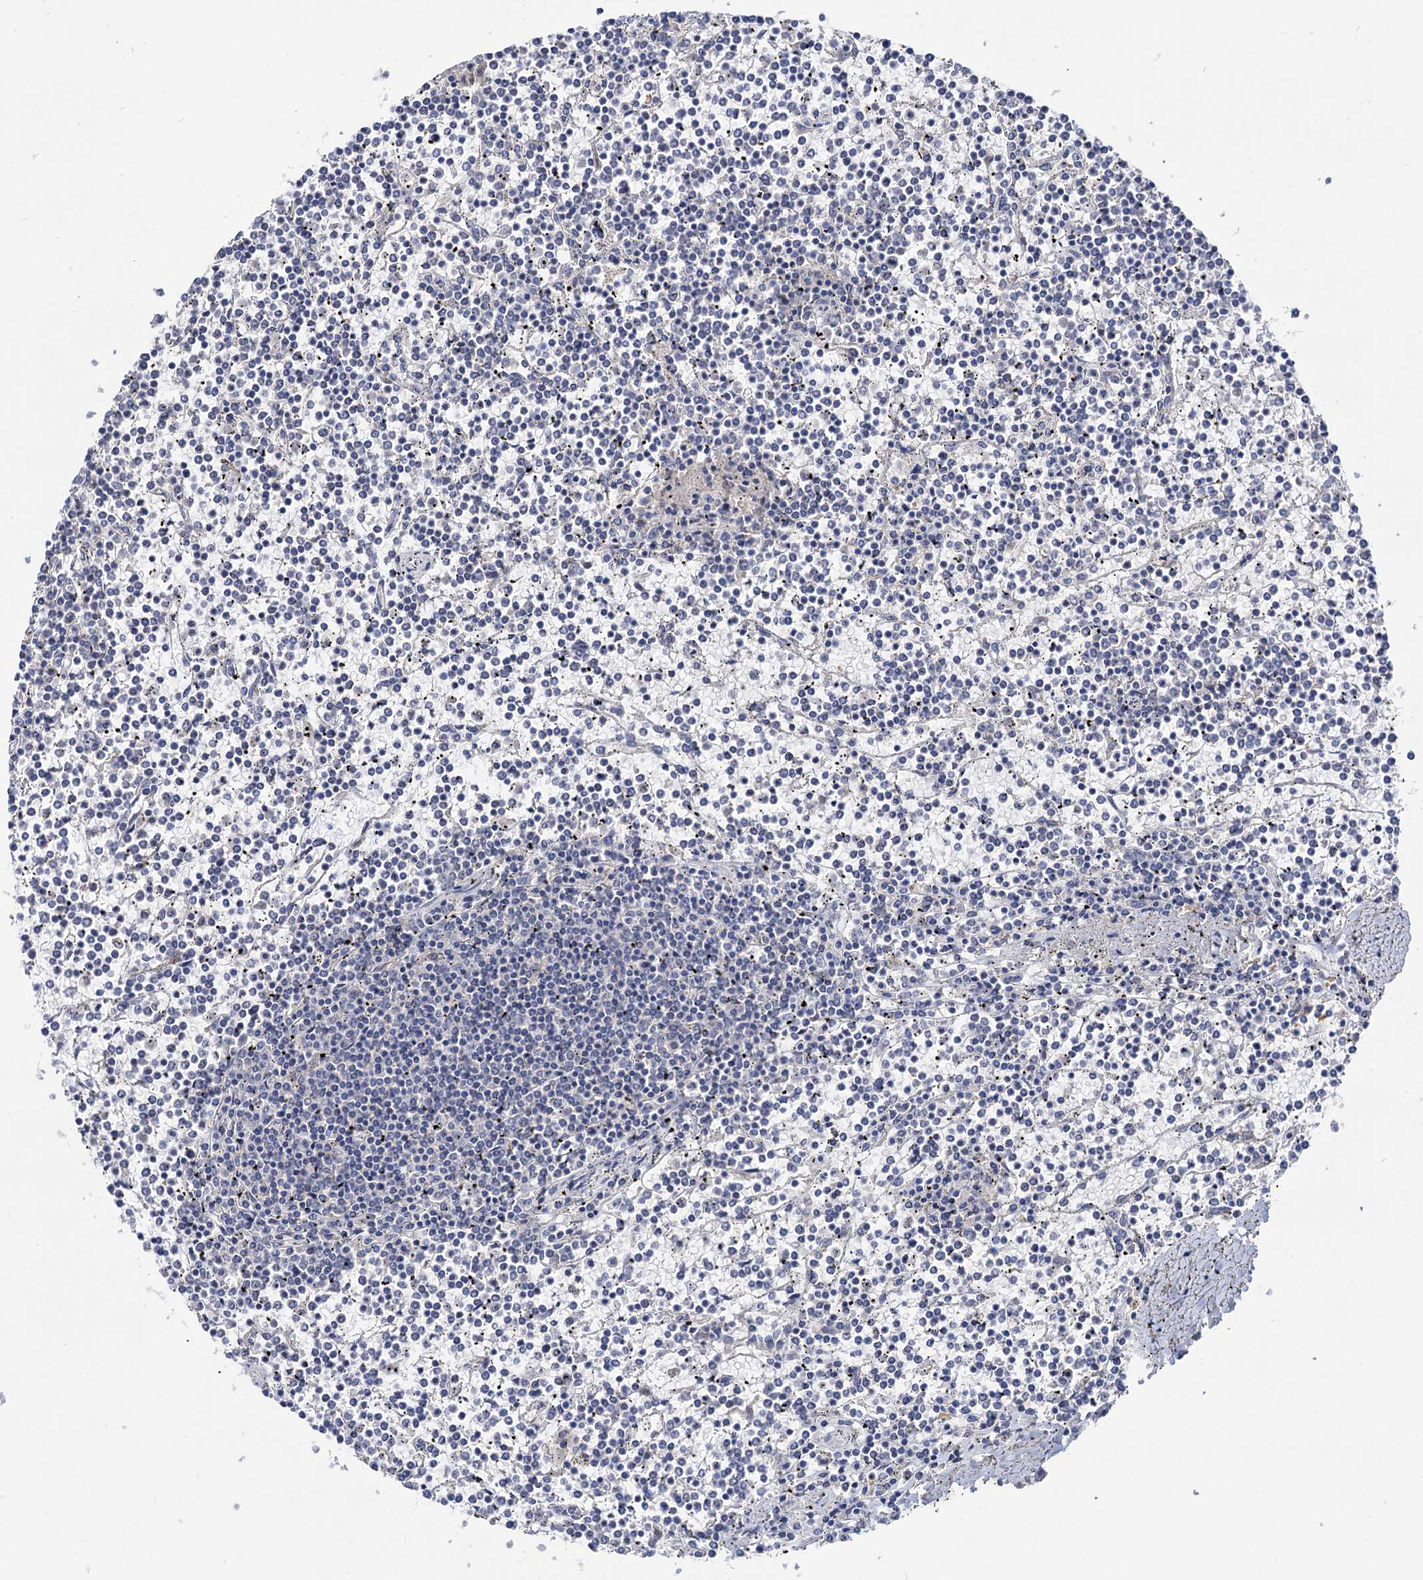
{"staining": {"intensity": "negative", "quantity": "none", "location": "none"}, "tissue": "lymphoma", "cell_type": "Tumor cells", "image_type": "cancer", "snomed": [{"axis": "morphology", "description": "Malignant lymphoma, non-Hodgkin's type, Low grade"}, {"axis": "topography", "description": "Spleen"}], "caption": "This is an immunohistochemistry photomicrograph of human lymphoma. There is no staining in tumor cells.", "gene": "NEK10", "patient": {"sex": "female", "age": 19}}